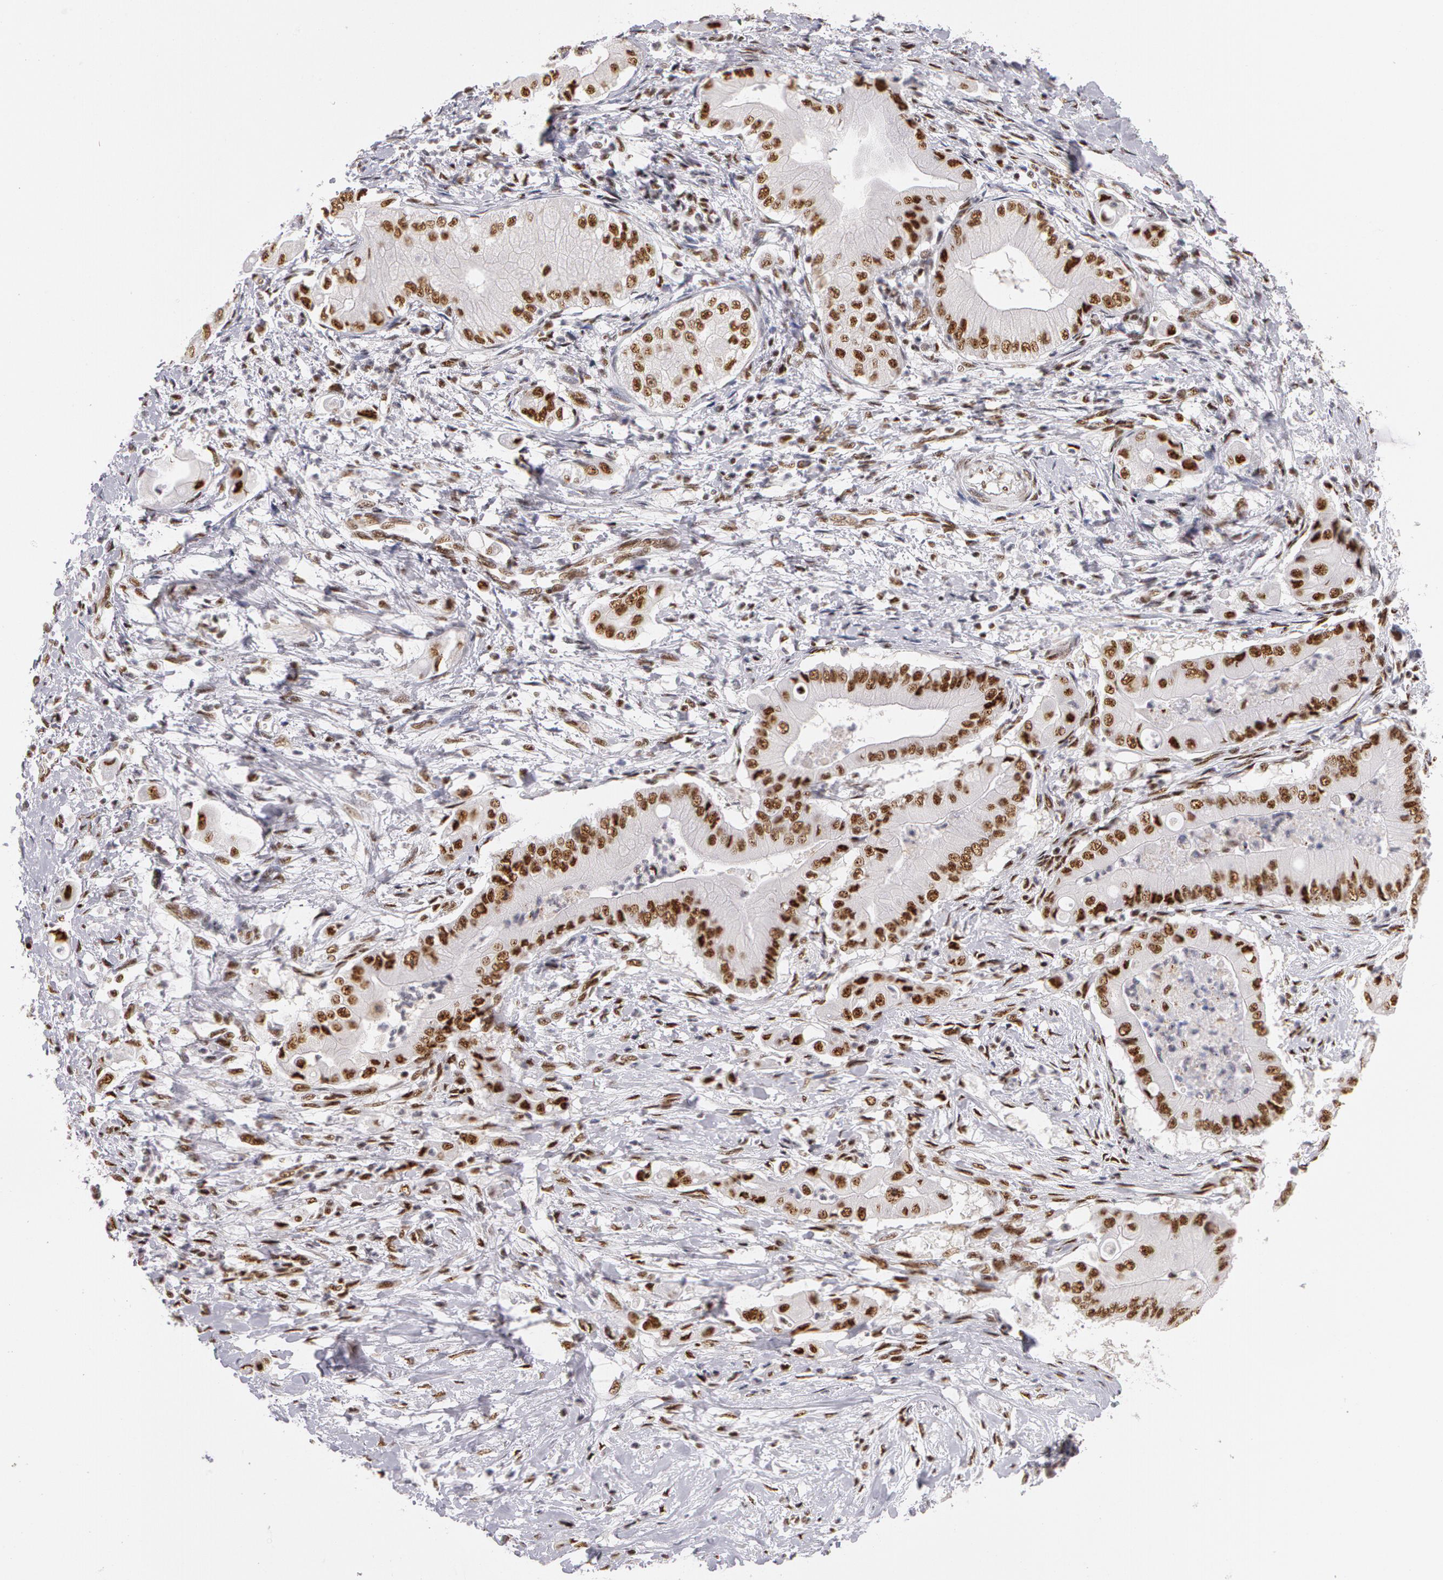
{"staining": {"intensity": "moderate", "quantity": ">75%", "location": "nuclear"}, "tissue": "pancreatic cancer", "cell_type": "Tumor cells", "image_type": "cancer", "snomed": [{"axis": "morphology", "description": "Adenocarcinoma, NOS"}, {"axis": "topography", "description": "Pancreas"}], "caption": "Brown immunohistochemical staining in adenocarcinoma (pancreatic) exhibits moderate nuclear staining in approximately >75% of tumor cells.", "gene": "PNN", "patient": {"sex": "male", "age": 62}}